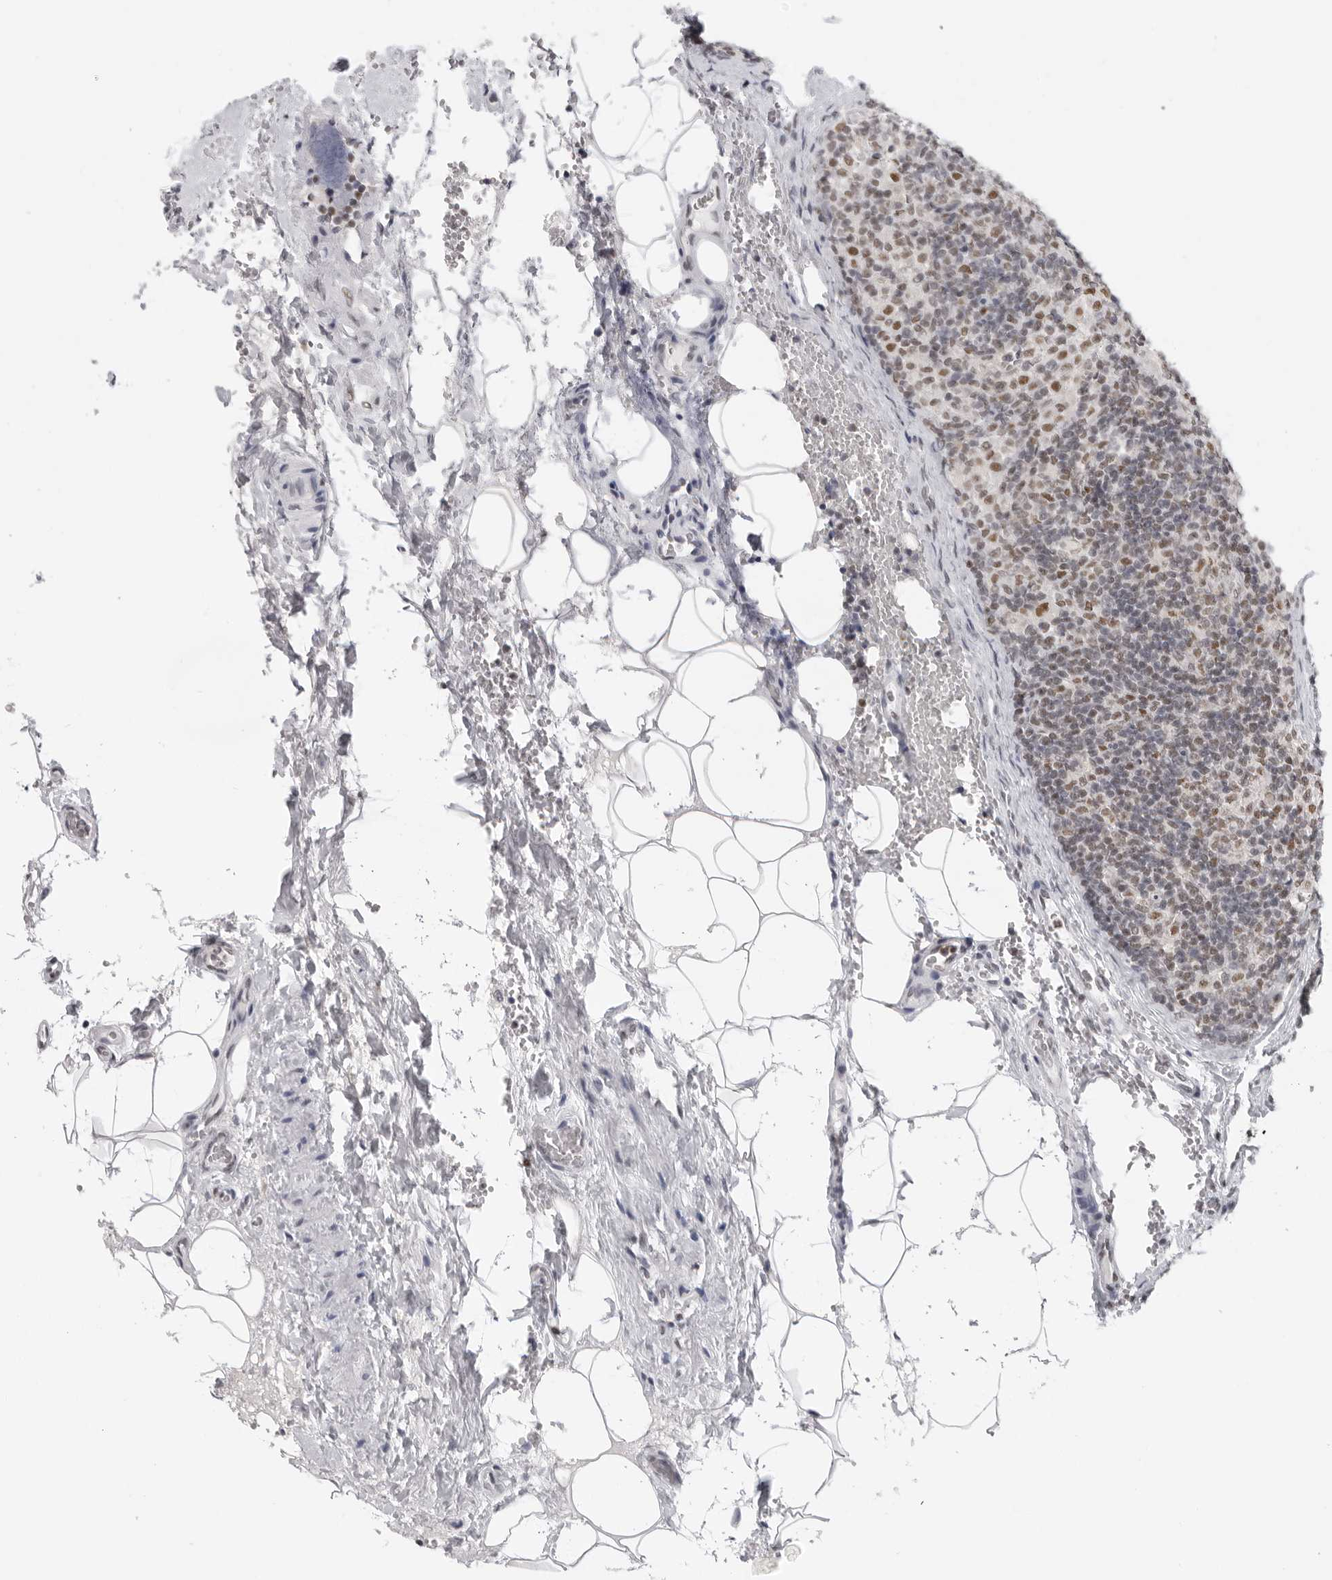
{"staining": {"intensity": "moderate", "quantity": "<25%", "location": "nuclear"}, "tissue": "lymph node", "cell_type": "Germinal center cells", "image_type": "normal", "snomed": [{"axis": "morphology", "description": "Normal tissue, NOS"}, {"axis": "topography", "description": "Lymph node"}], "caption": "Immunohistochemical staining of benign human lymph node shows moderate nuclear protein expression in approximately <25% of germinal center cells.", "gene": "RPA2", "patient": {"sex": "female", "age": 22}}